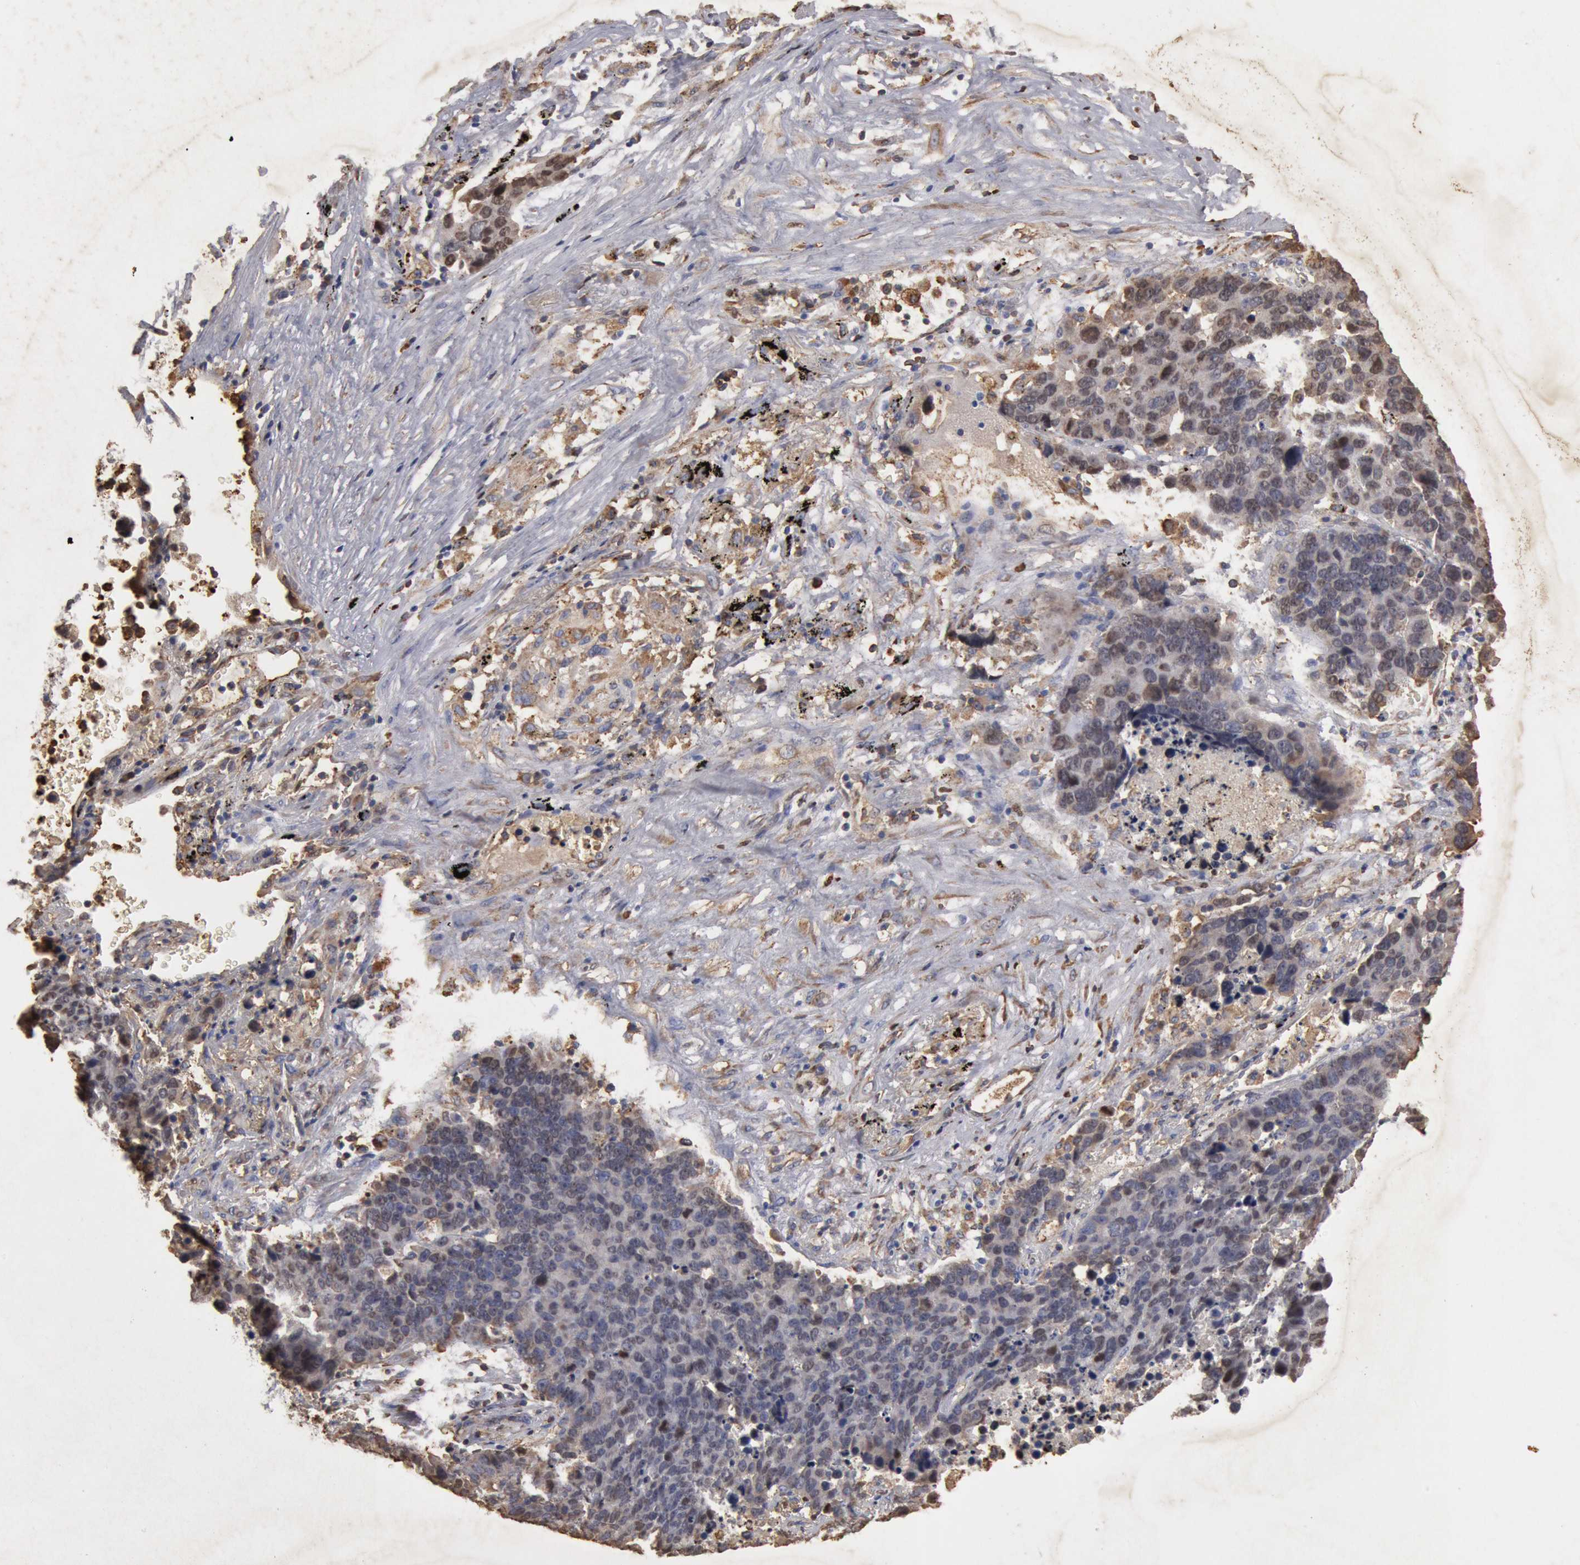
{"staining": {"intensity": "weak", "quantity": "<25%", "location": "cytoplasmic/membranous,nuclear"}, "tissue": "lung cancer", "cell_type": "Tumor cells", "image_type": "cancer", "snomed": [{"axis": "morphology", "description": "Carcinoid, malignant, NOS"}, {"axis": "topography", "description": "Lung"}], "caption": "This is an immunohistochemistry micrograph of human lung cancer. There is no positivity in tumor cells.", "gene": "FOXA2", "patient": {"sex": "male", "age": 60}}